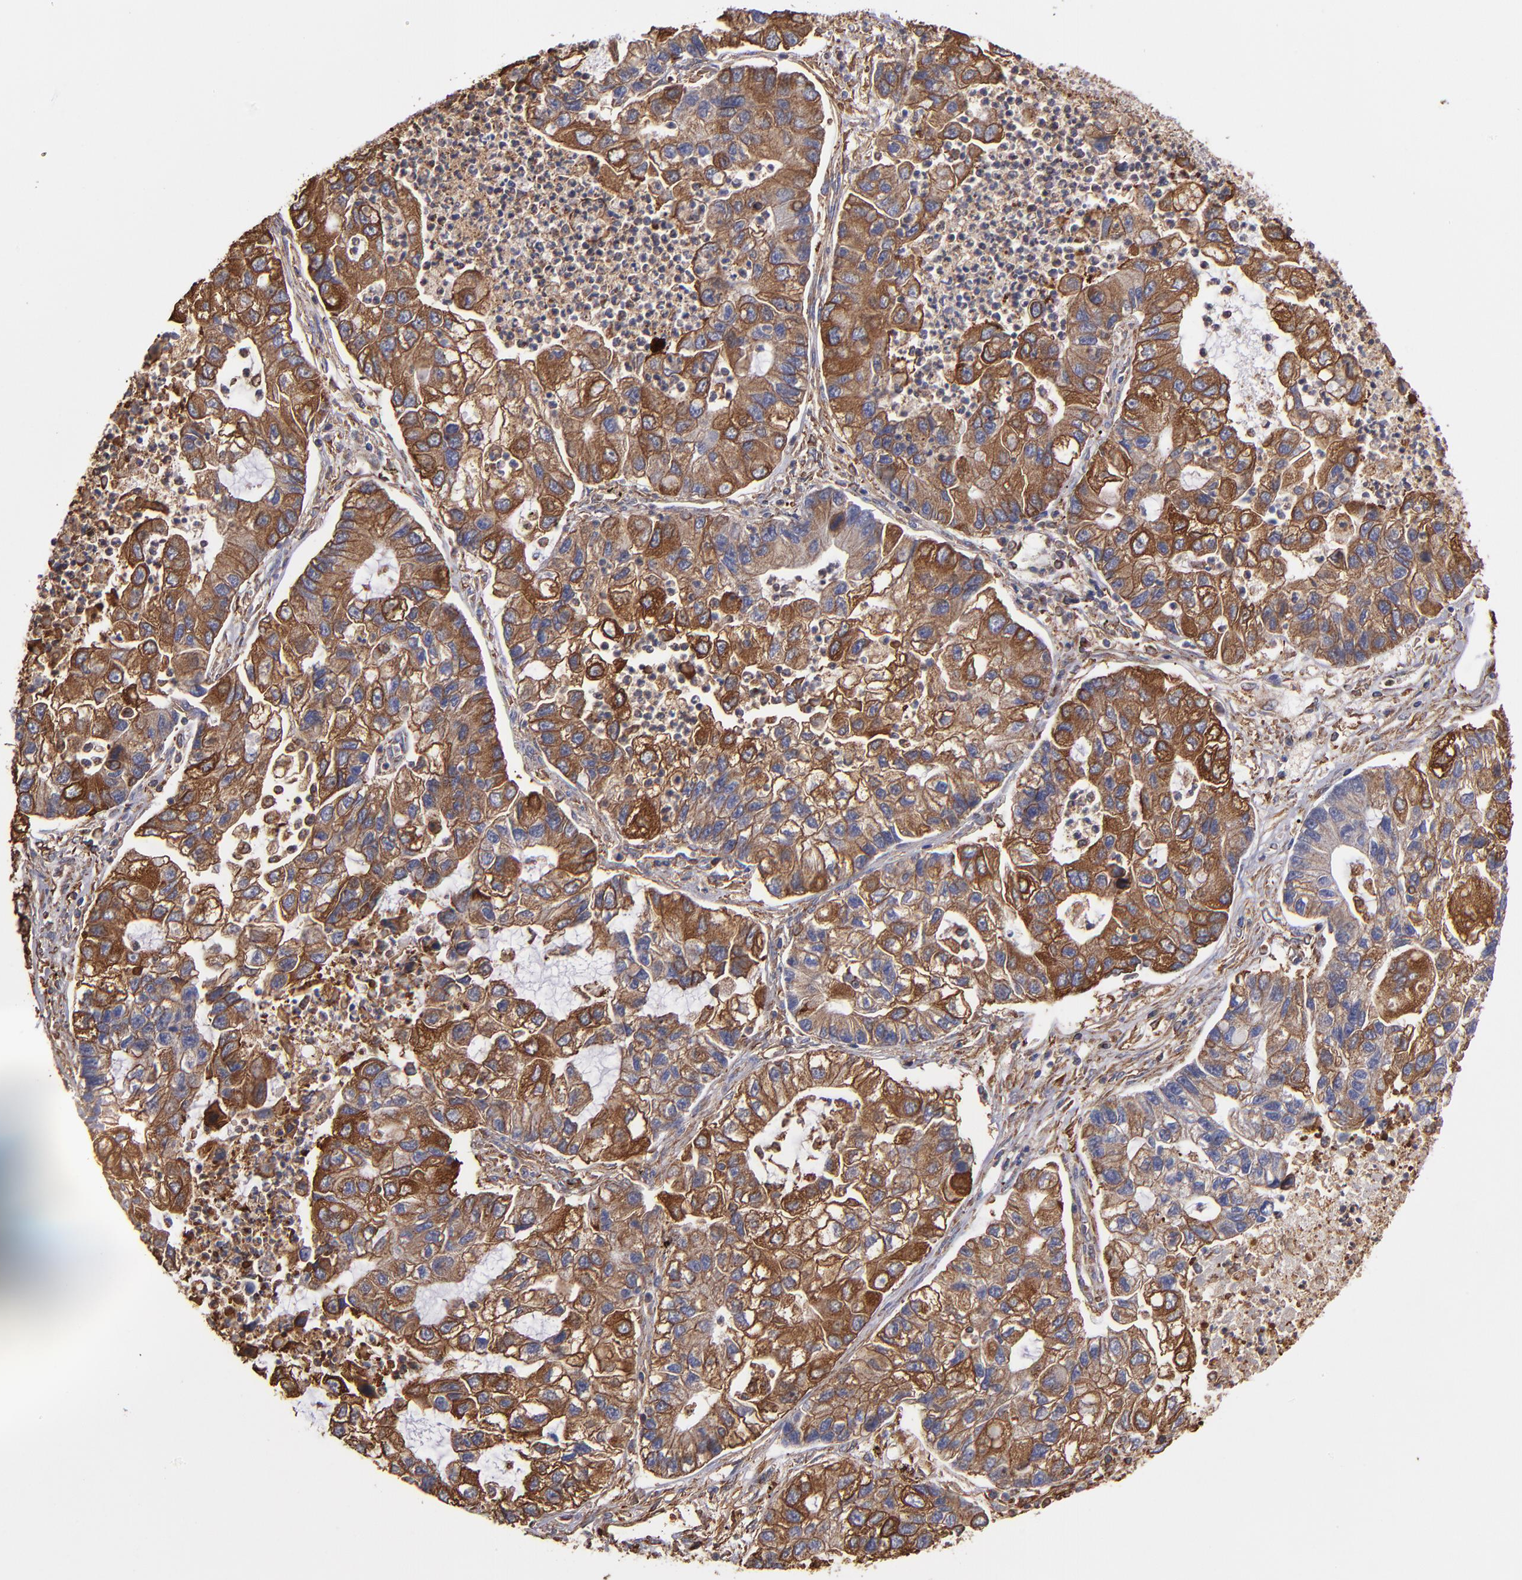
{"staining": {"intensity": "strong", "quantity": "25%-75%", "location": "cytoplasmic/membranous"}, "tissue": "lung cancer", "cell_type": "Tumor cells", "image_type": "cancer", "snomed": [{"axis": "morphology", "description": "Adenocarcinoma, NOS"}, {"axis": "topography", "description": "Lung"}], "caption": "The histopathology image demonstrates a brown stain indicating the presence of a protein in the cytoplasmic/membranous of tumor cells in lung cancer (adenocarcinoma).", "gene": "MVP", "patient": {"sex": "female", "age": 51}}